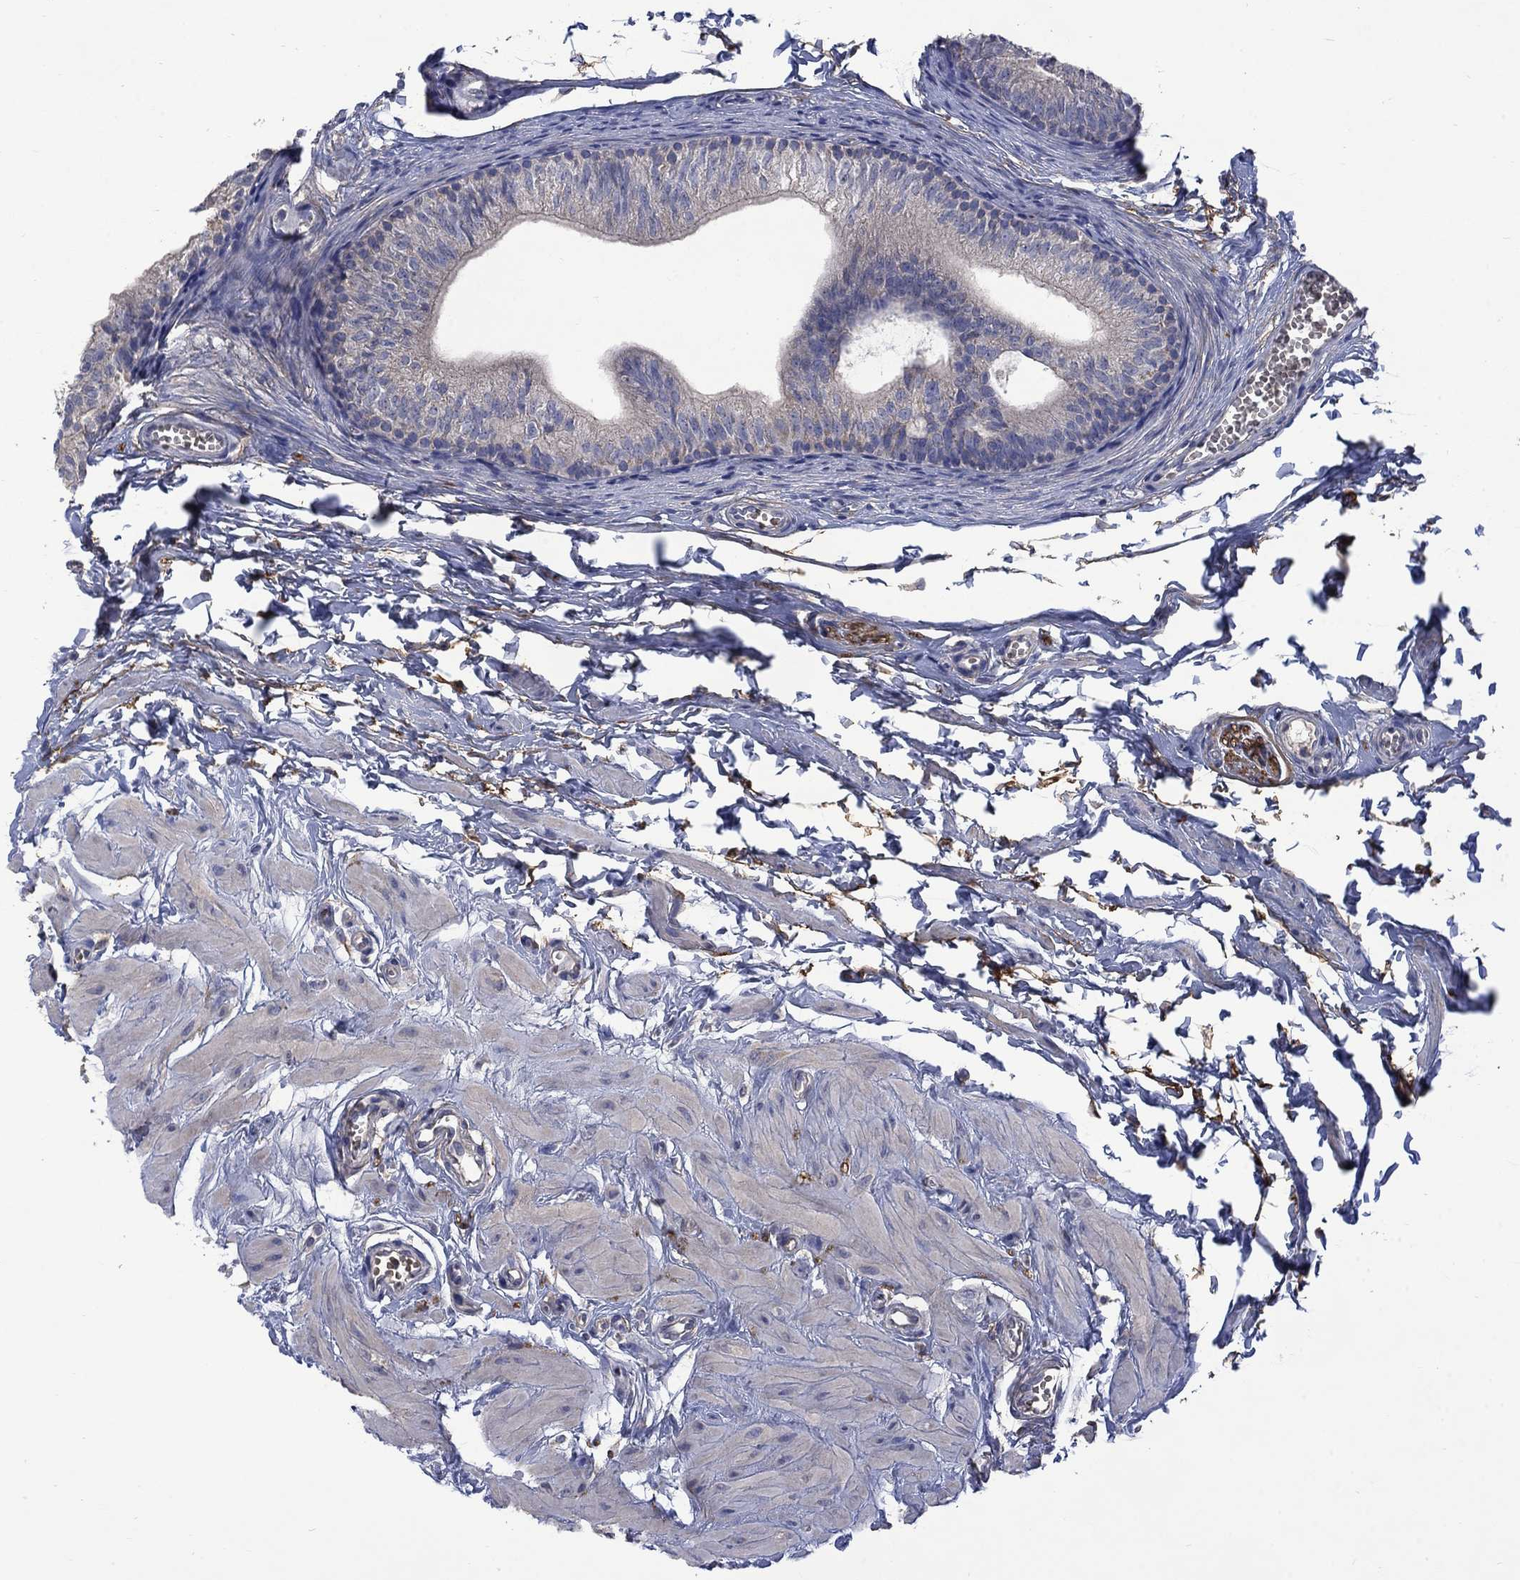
{"staining": {"intensity": "negative", "quantity": "none", "location": "none"}, "tissue": "epididymis", "cell_type": "Glandular cells", "image_type": "normal", "snomed": [{"axis": "morphology", "description": "Normal tissue, NOS"}, {"axis": "topography", "description": "Epididymis"}], "caption": "Human epididymis stained for a protein using immunohistochemistry exhibits no positivity in glandular cells.", "gene": "HSPA12A", "patient": {"sex": "male", "age": 22}}